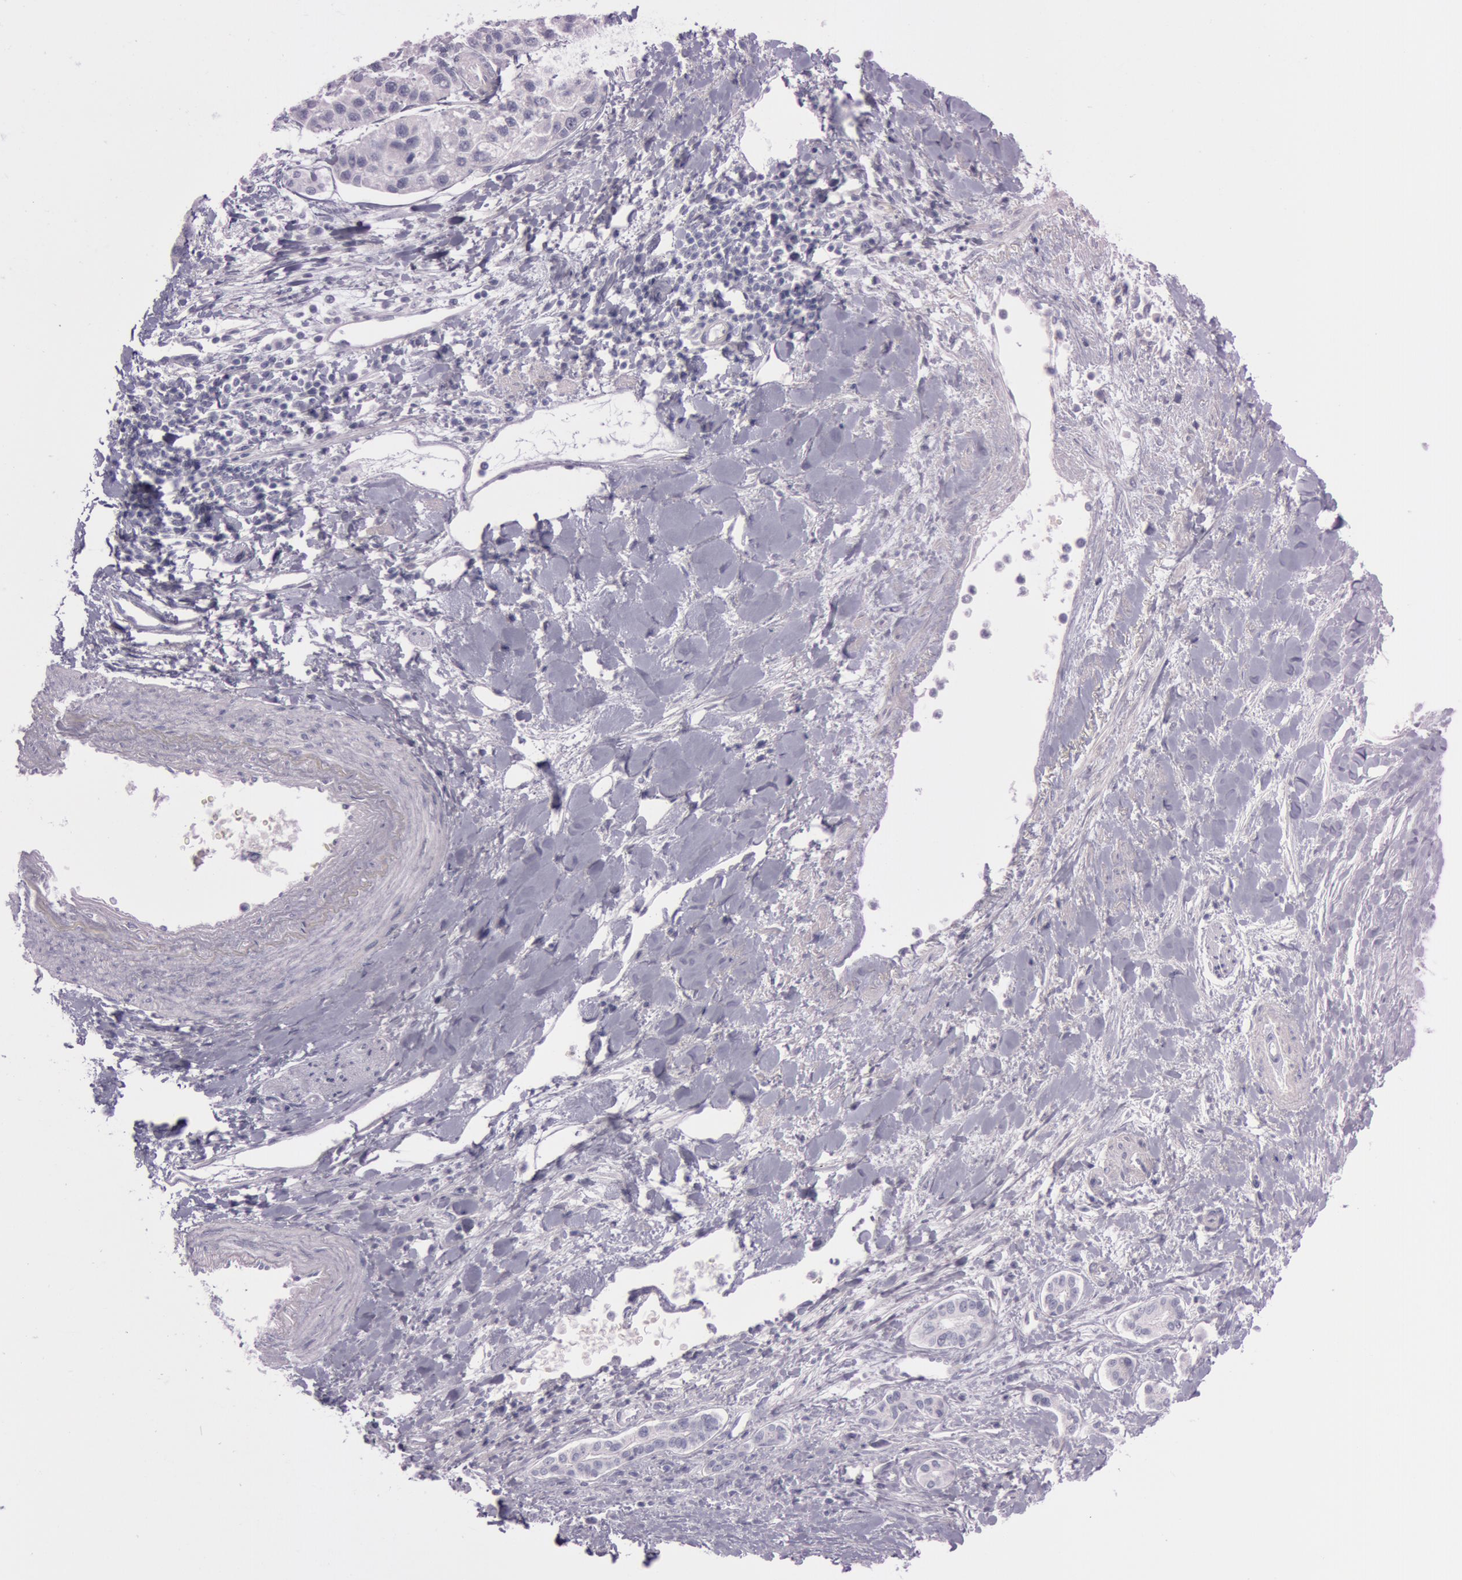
{"staining": {"intensity": "negative", "quantity": "none", "location": "none"}, "tissue": "liver cancer", "cell_type": "Tumor cells", "image_type": "cancer", "snomed": [{"axis": "morphology", "description": "Carcinoma, Hepatocellular, NOS"}, {"axis": "topography", "description": "Liver"}], "caption": "Tumor cells are negative for protein expression in human liver hepatocellular carcinoma.", "gene": "S100A7", "patient": {"sex": "female", "age": 85}}